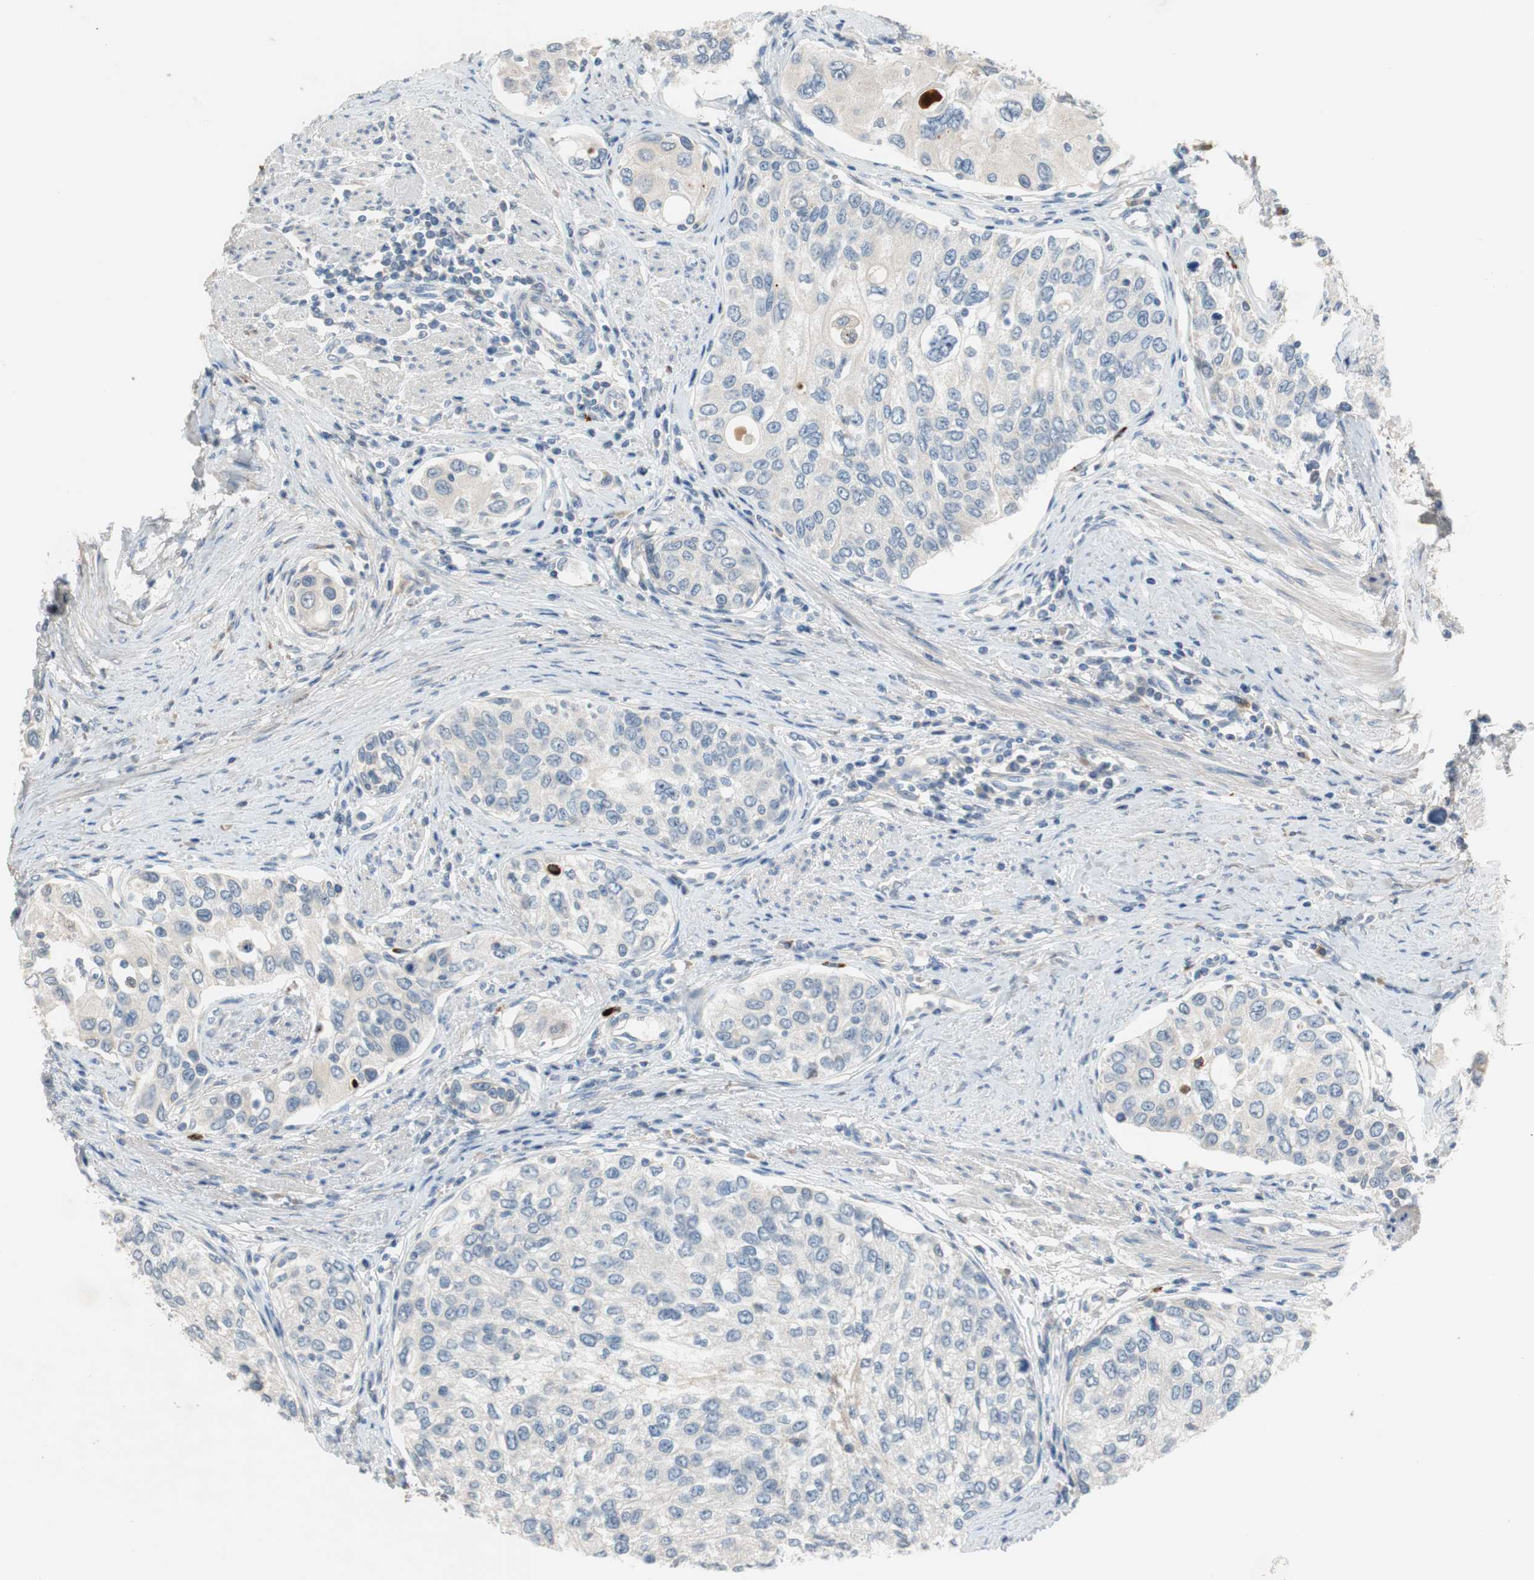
{"staining": {"intensity": "negative", "quantity": "none", "location": "none"}, "tissue": "urothelial cancer", "cell_type": "Tumor cells", "image_type": "cancer", "snomed": [{"axis": "morphology", "description": "Urothelial carcinoma, High grade"}, {"axis": "topography", "description": "Urinary bladder"}], "caption": "A high-resolution micrograph shows immunohistochemistry staining of urothelial cancer, which shows no significant expression in tumor cells.", "gene": "COL12A1", "patient": {"sex": "female", "age": 56}}